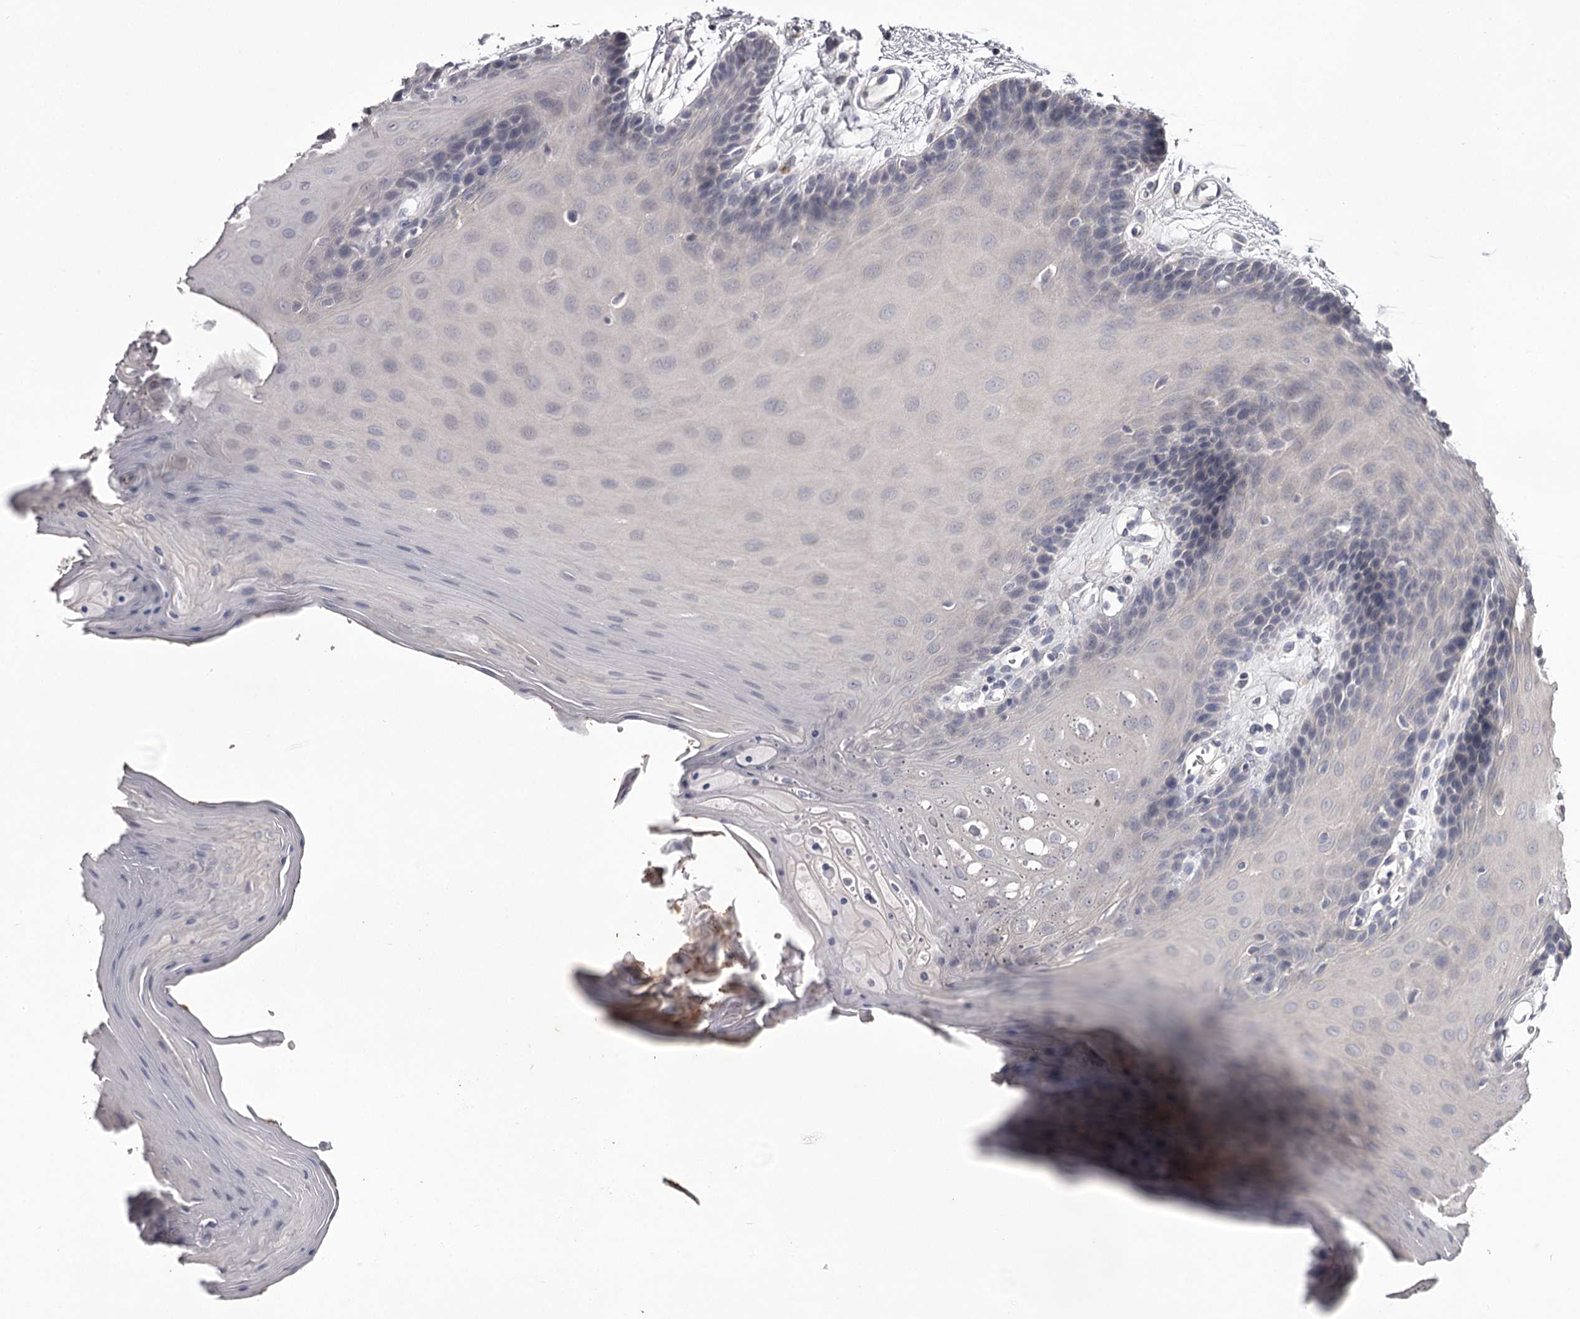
{"staining": {"intensity": "negative", "quantity": "none", "location": "none"}, "tissue": "oral mucosa", "cell_type": "Squamous epithelial cells", "image_type": "normal", "snomed": [{"axis": "morphology", "description": "Normal tissue, NOS"}, {"axis": "morphology", "description": "Squamous cell carcinoma, NOS"}, {"axis": "topography", "description": "Skeletal muscle"}, {"axis": "topography", "description": "Oral tissue"}, {"axis": "topography", "description": "Salivary gland"}, {"axis": "topography", "description": "Head-Neck"}], "caption": "IHC of unremarkable human oral mucosa shows no staining in squamous epithelial cells.", "gene": "PRM2", "patient": {"sex": "male", "age": 54}}